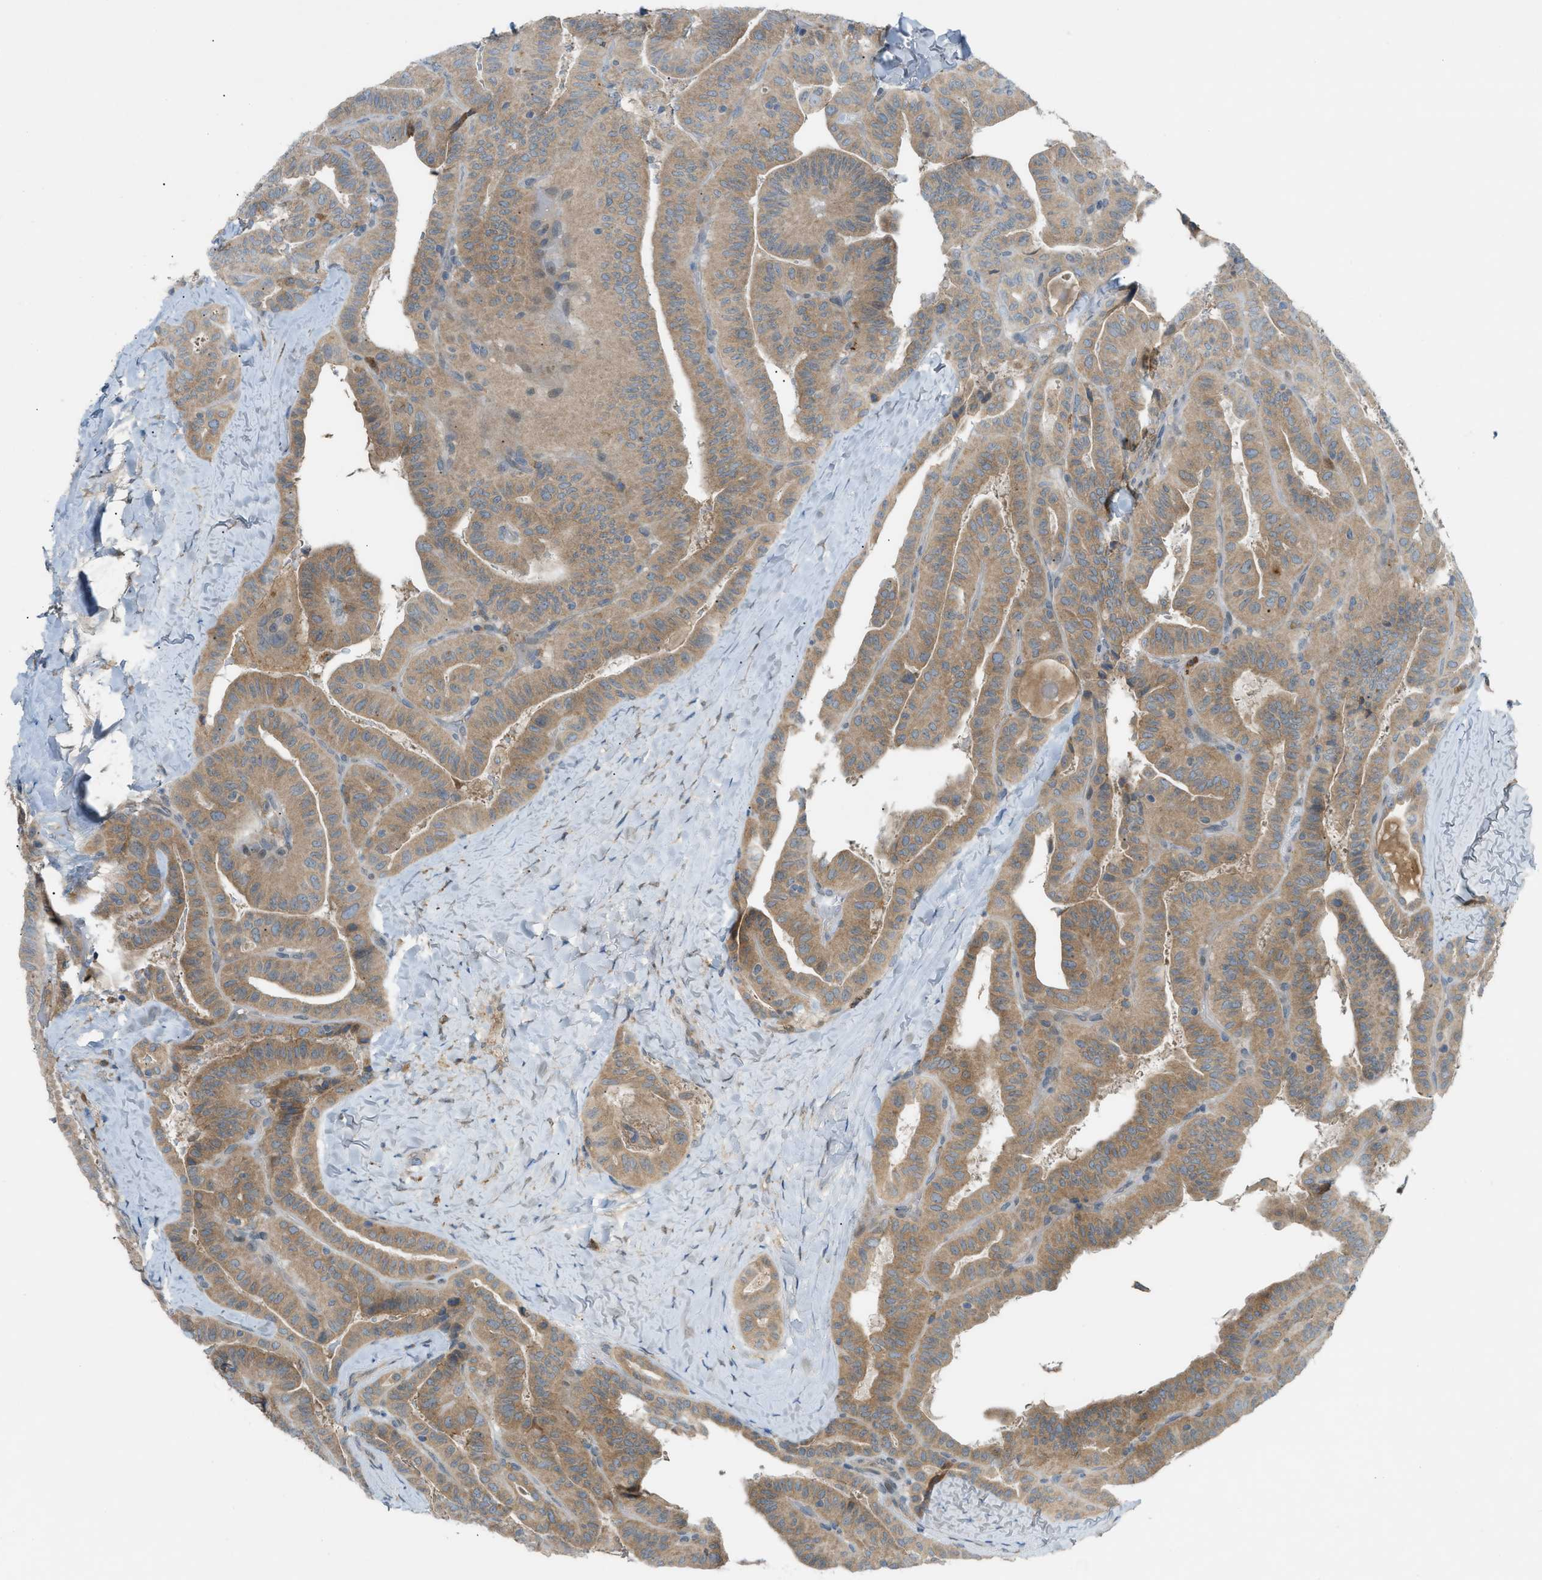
{"staining": {"intensity": "moderate", "quantity": ">75%", "location": "cytoplasmic/membranous"}, "tissue": "thyroid cancer", "cell_type": "Tumor cells", "image_type": "cancer", "snomed": [{"axis": "morphology", "description": "Papillary adenocarcinoma, NOS"}, {"axis": "topography", "description": "Thyroid gland"}], "caption": "High-magnification brightfield microscopy of thyroid papillary adenocarcinoma stained with DAB (brown) and counterstained with hematoxylin (blue). tumor cells exhibit moderate cytoplasmic/membranous positivity is seen in approximately>75% of cells.", "gene": "DYRK1A", "patient": {"sex": "male", "age": 77}}